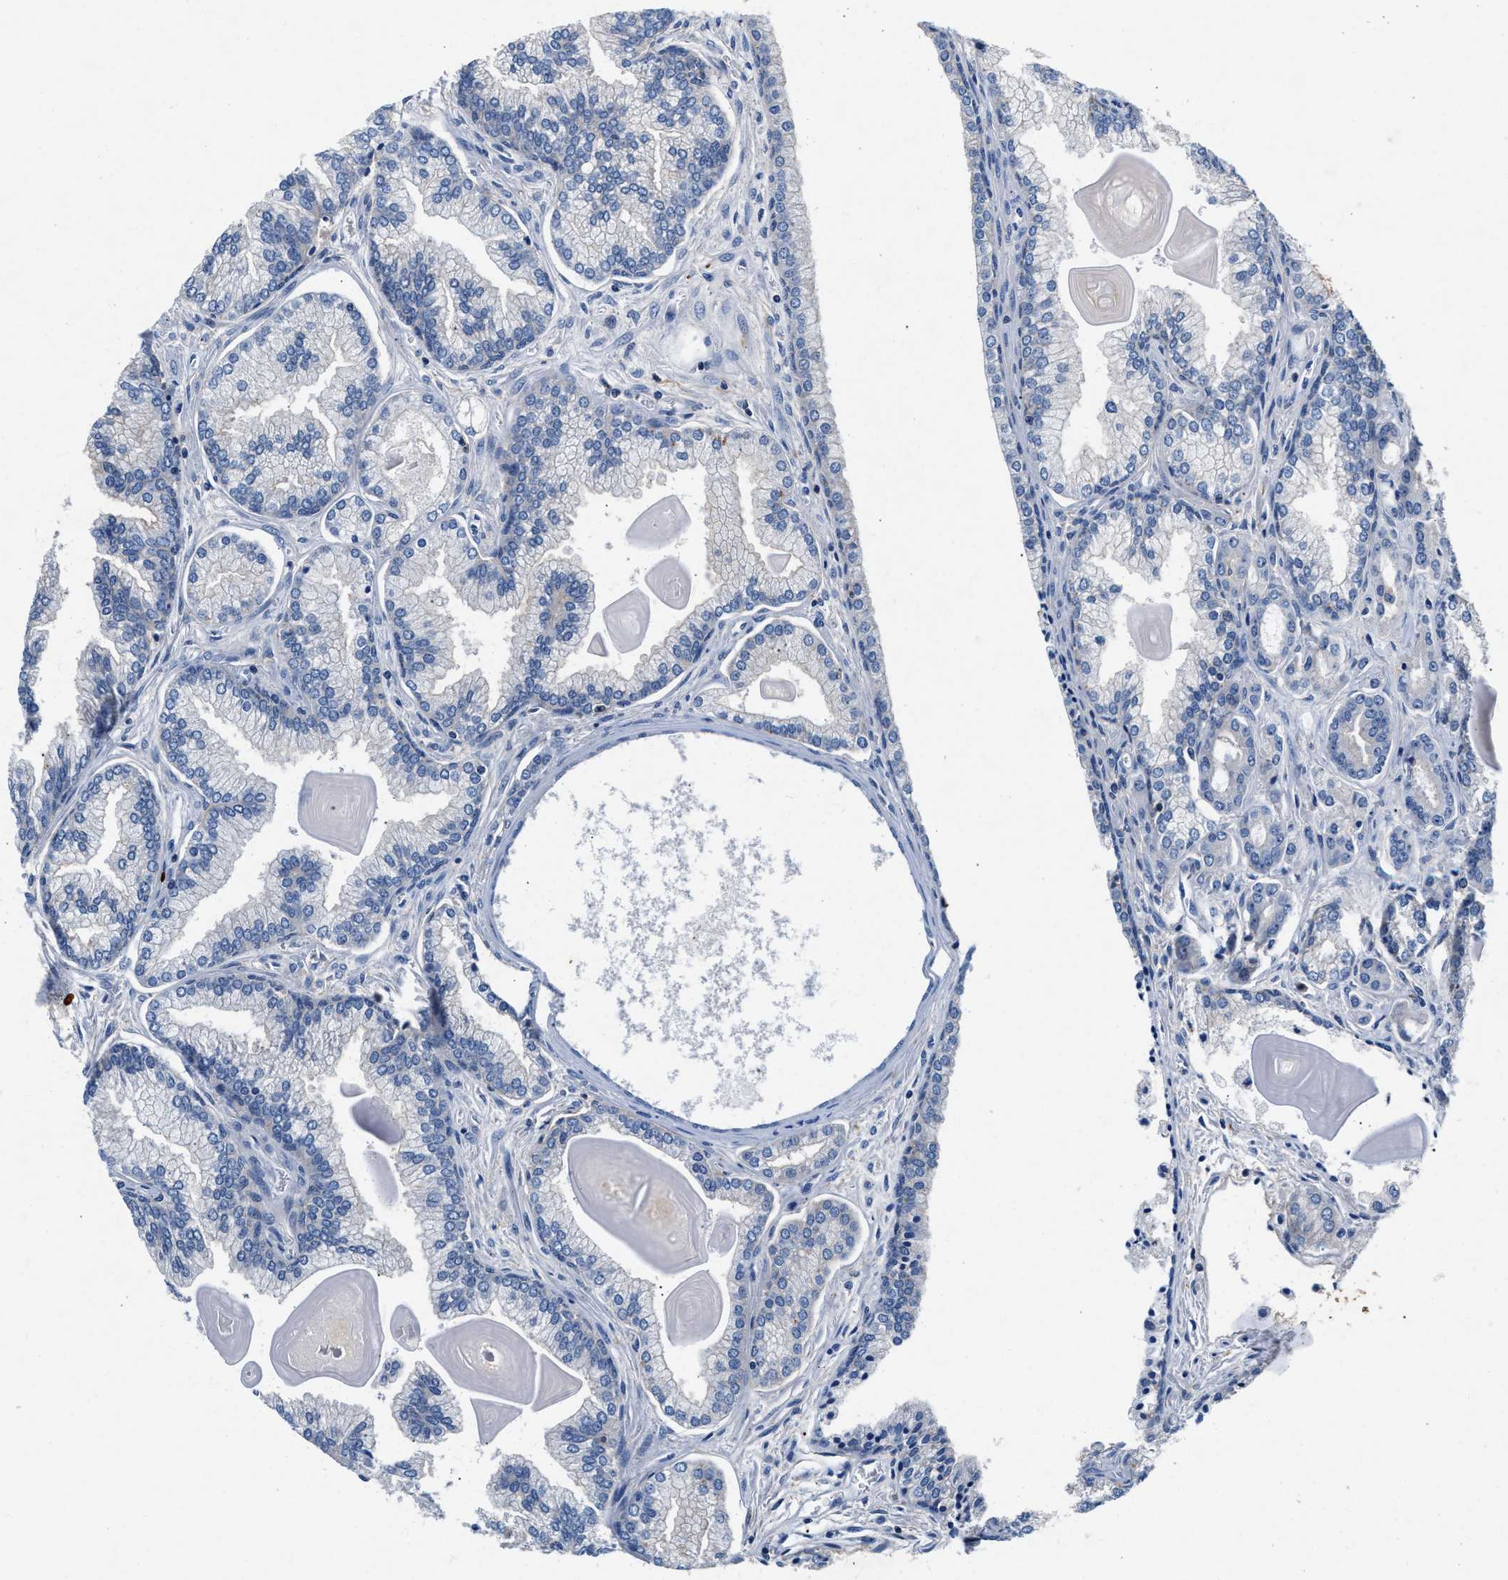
{"staining": {"intensity": "negative", "quantity": "none", "location": "none"}, "tissue": "prostate cancer", "cell_type": "Tumor cells", "image_type": "cancer", "snomed": [{"axis": "morphology", "description": "Adenocarcinoma, Low grade"}, {"axis": "topography", "description": "Prostate"}], "caption": "Image shows no protein staining in tumor cells of prostate cancer tissue.", "gene": "GNAI3", "patient": {"sex": "male", "age": 59}}